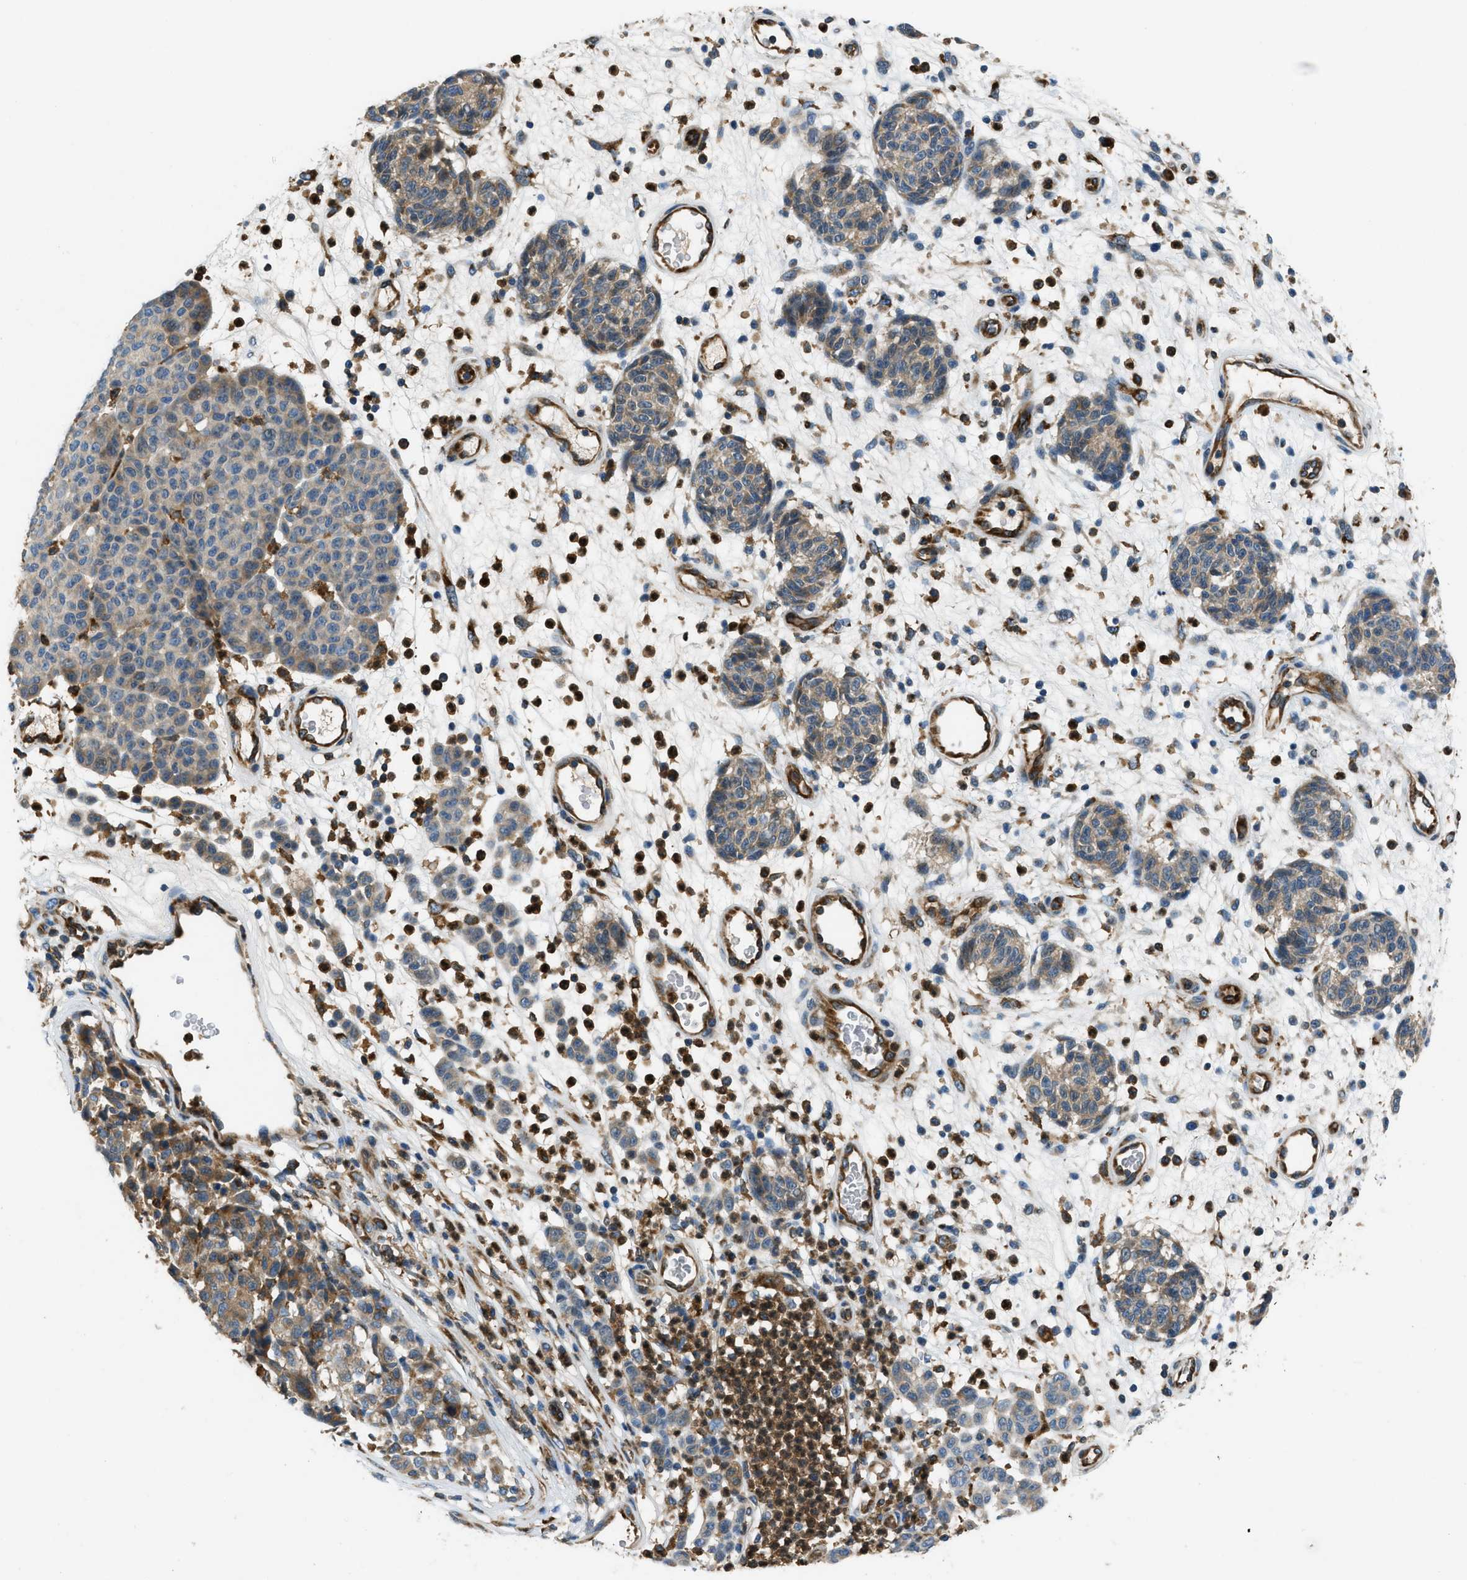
{"staining": {"intensity": "weak", "quantity": ">75%", "location": "cytoplasmic/membranous"}, "tissue": "melanoma", "cell_type": "Tumor cells", "image_type": "cancer", "snomed": [{"axis": "morphology", "description": "Malignant melanoma, NOS"}, {"axis": "topography", "description": "Skin"}], "caption": "Melanoma stained for a protein (brown) displays weak cytoplasmic/membranous positive staining in about >75% of tumor cells.", "gene": "GIMAP8", "patient": {"sex": "male", "age": 59}}